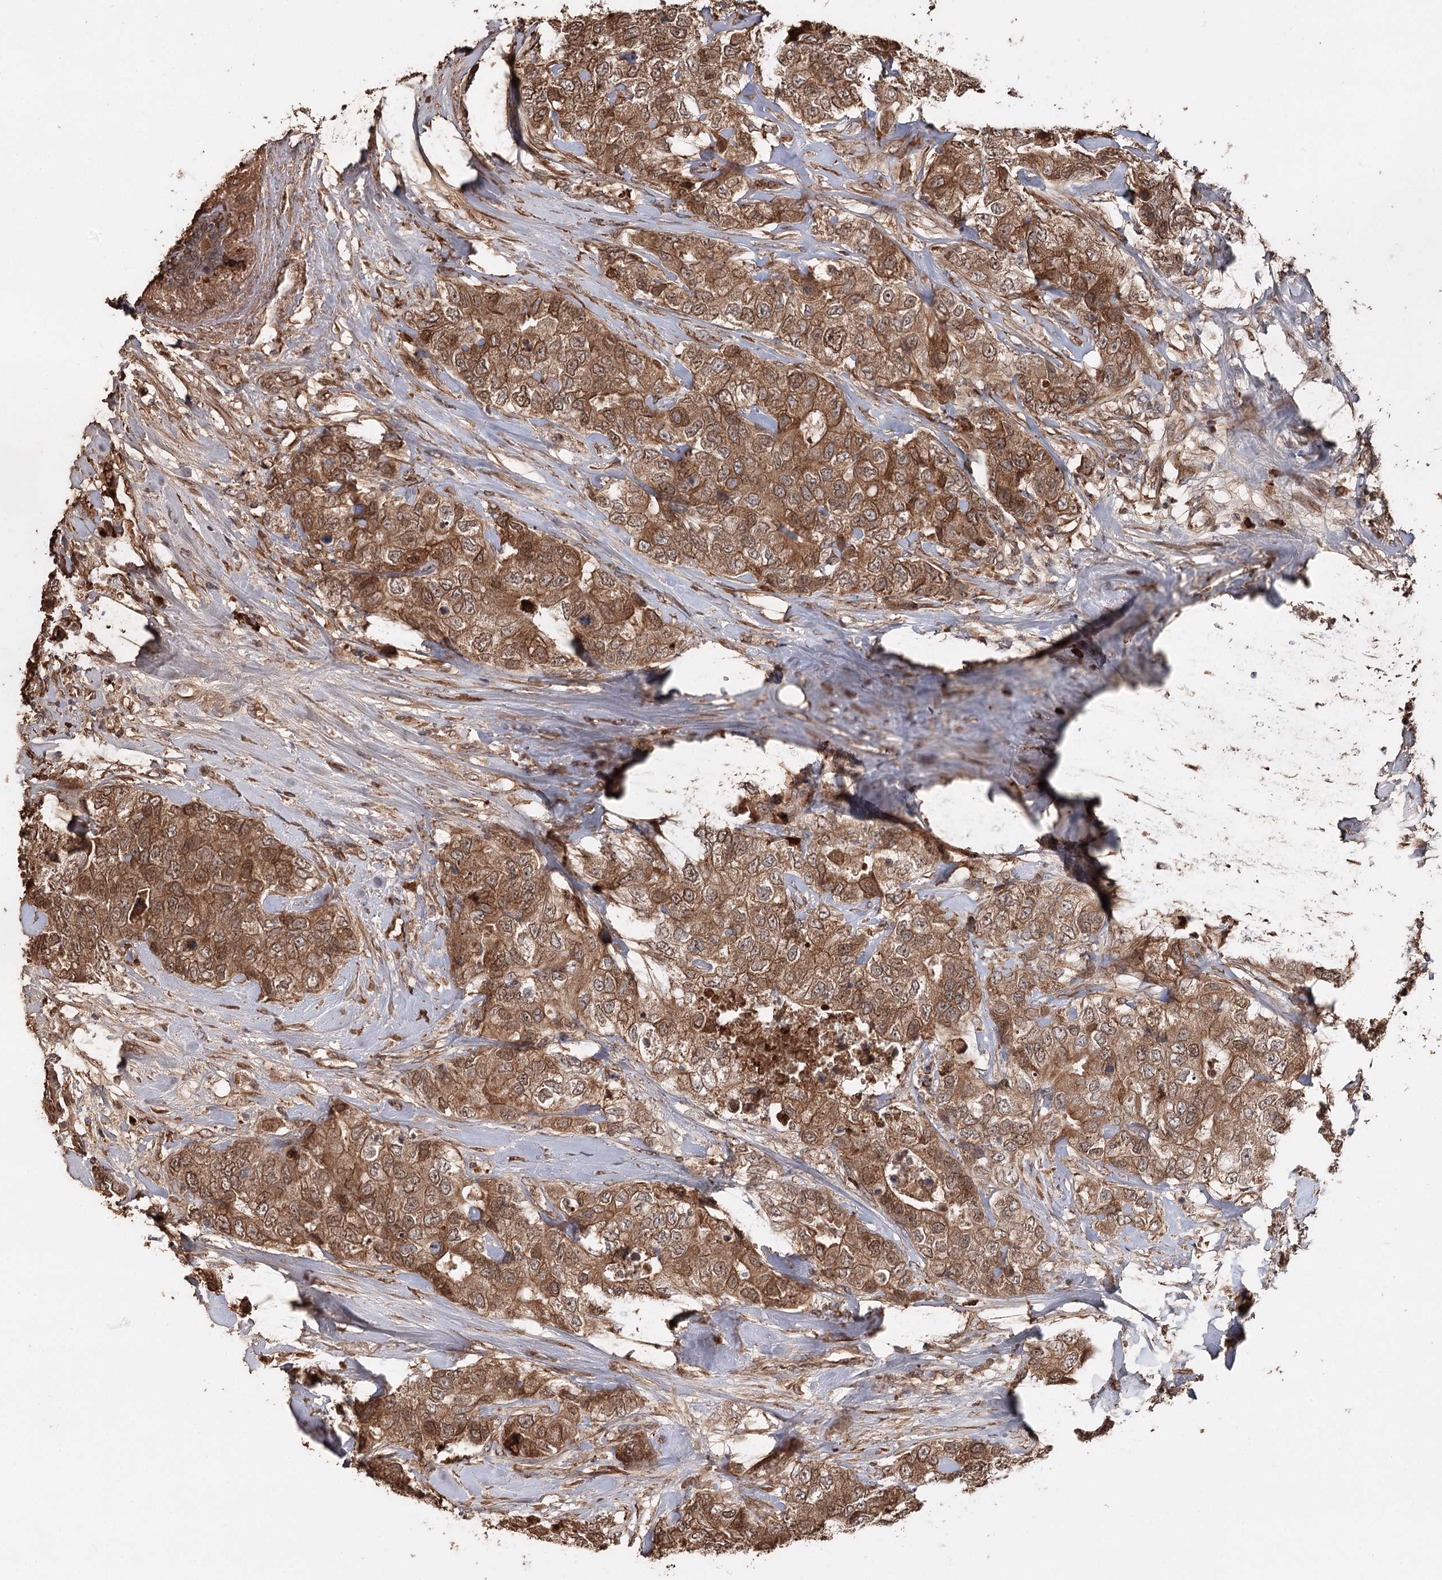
{"staining": {"intensity": "moderate", "quantity": ">75%", "location": "cytoplasmic/membranous,nuclear"}, "tissue": "breast cancer", "cell_type": "Tumor cells", "image_type": "cancer", "snomed": [{"axis": "morphology", "description": "Duct carcinoma"}, {"axis": "topography", "description": "Breast"}], "caption": "IHC image of breast cancer (infiltrating ductal carcinoma) stained for a protein (brown), which shows medium levels of moderate cytoplasmic/membranous and nuclear positivity in about >75% of tumor cells.", "gene": "SYVN1", "patient": {"sex": "female", "age": 62}}